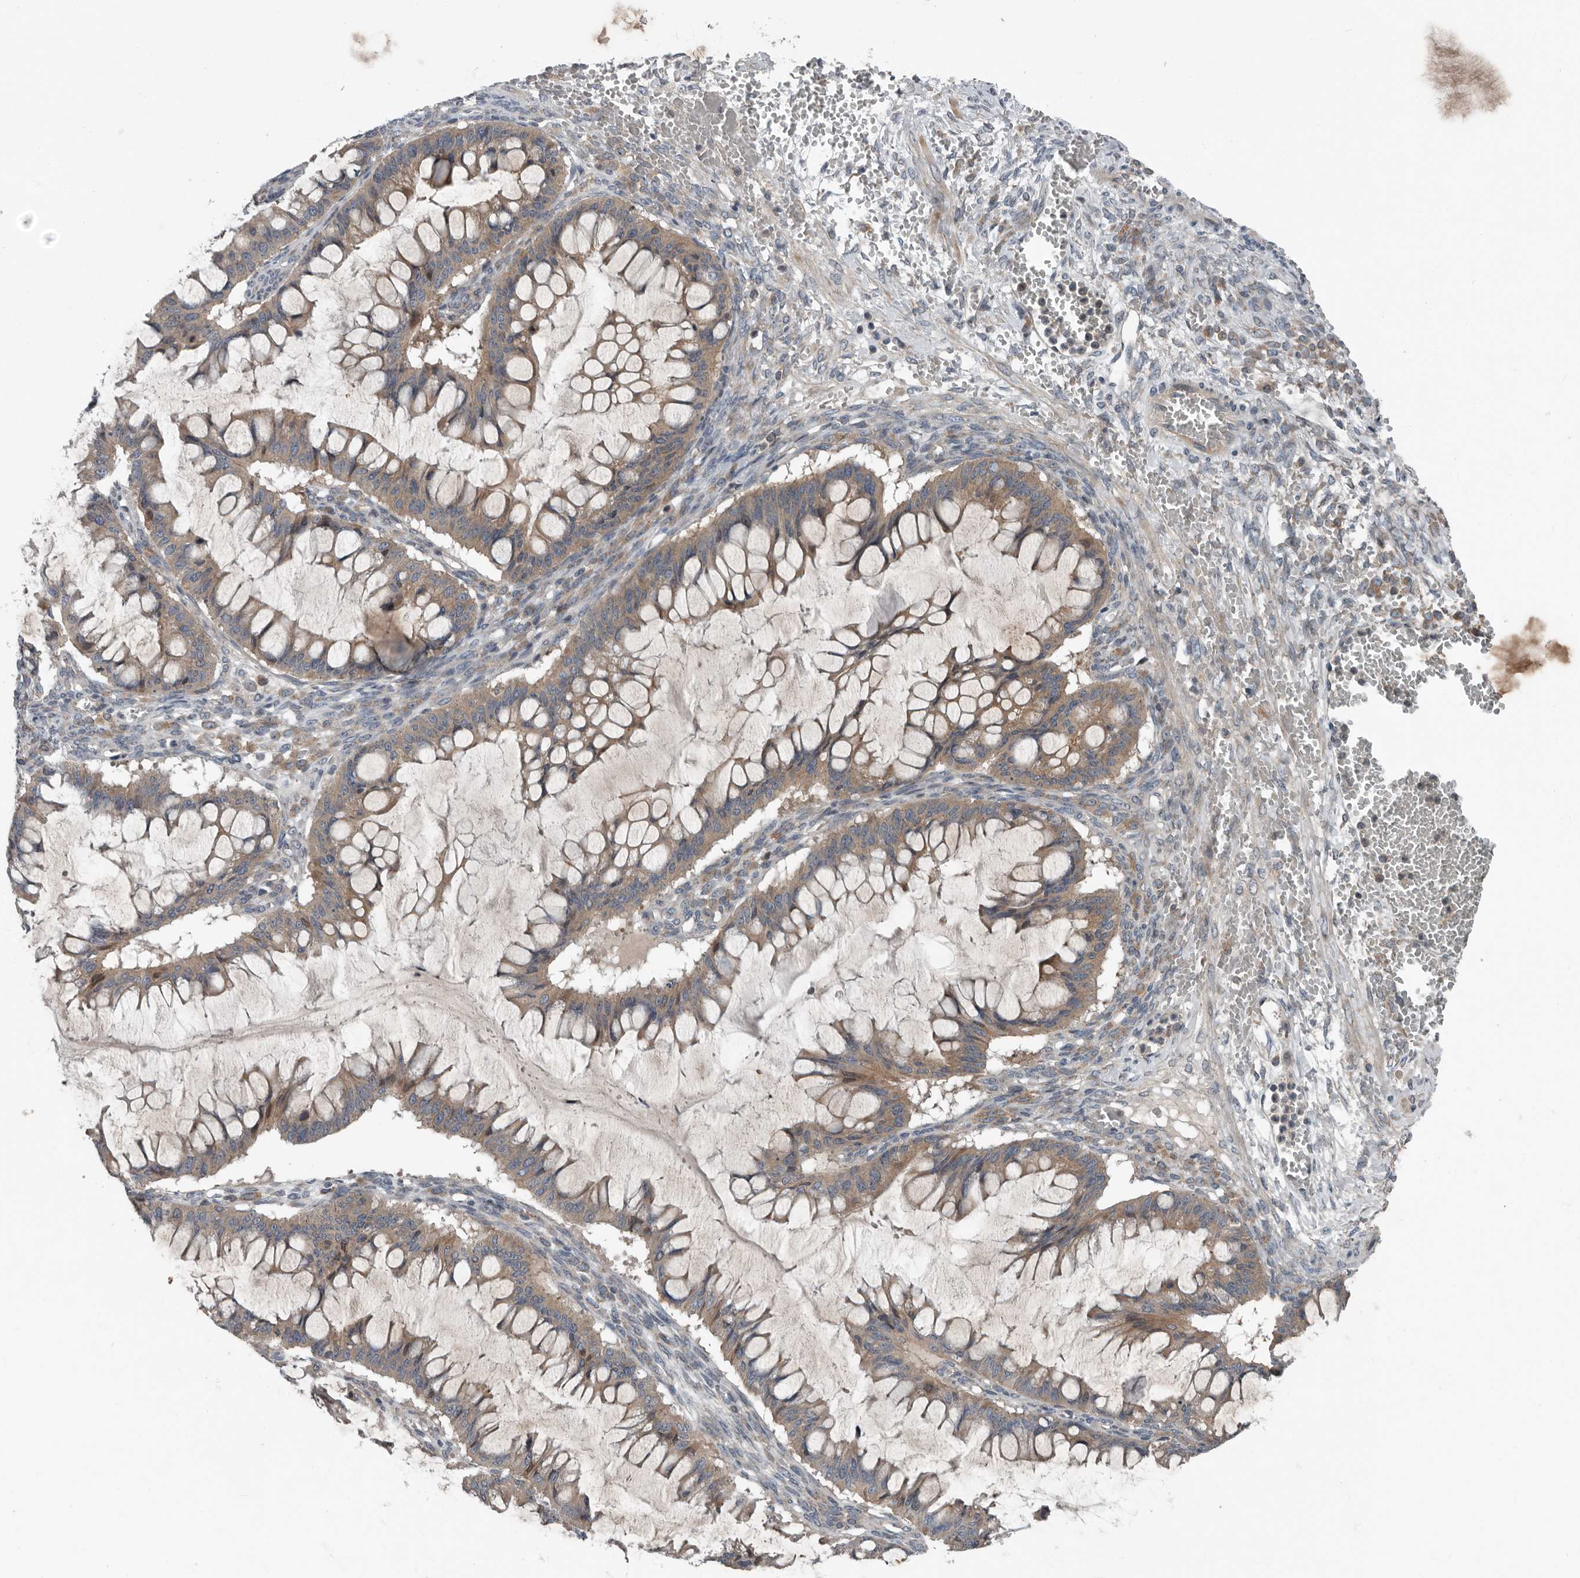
{"staining": {"intensity": "moderate", "quantity": ">75%", "location": "cytoplasmic/membranous"}, "tissue": "ovarian cancer", "cell_type": "Tumor cells", "image_type": "cancer", "snomed": [{"axis": "morphology", "description": "Cystadenocarcinoma, mucinous, NOS"}, {"axis": "topography", "description": "Ovary"}], "caption": "This image demonstrates IHC staining of human mucinous cystadenocarcinoma (ovarian), with medium moderate cytoplasmic/membranous staining in about >75% of tumor cells.", "gene": "TMEM199", "patient": {"sex": "female", "age": 73}}